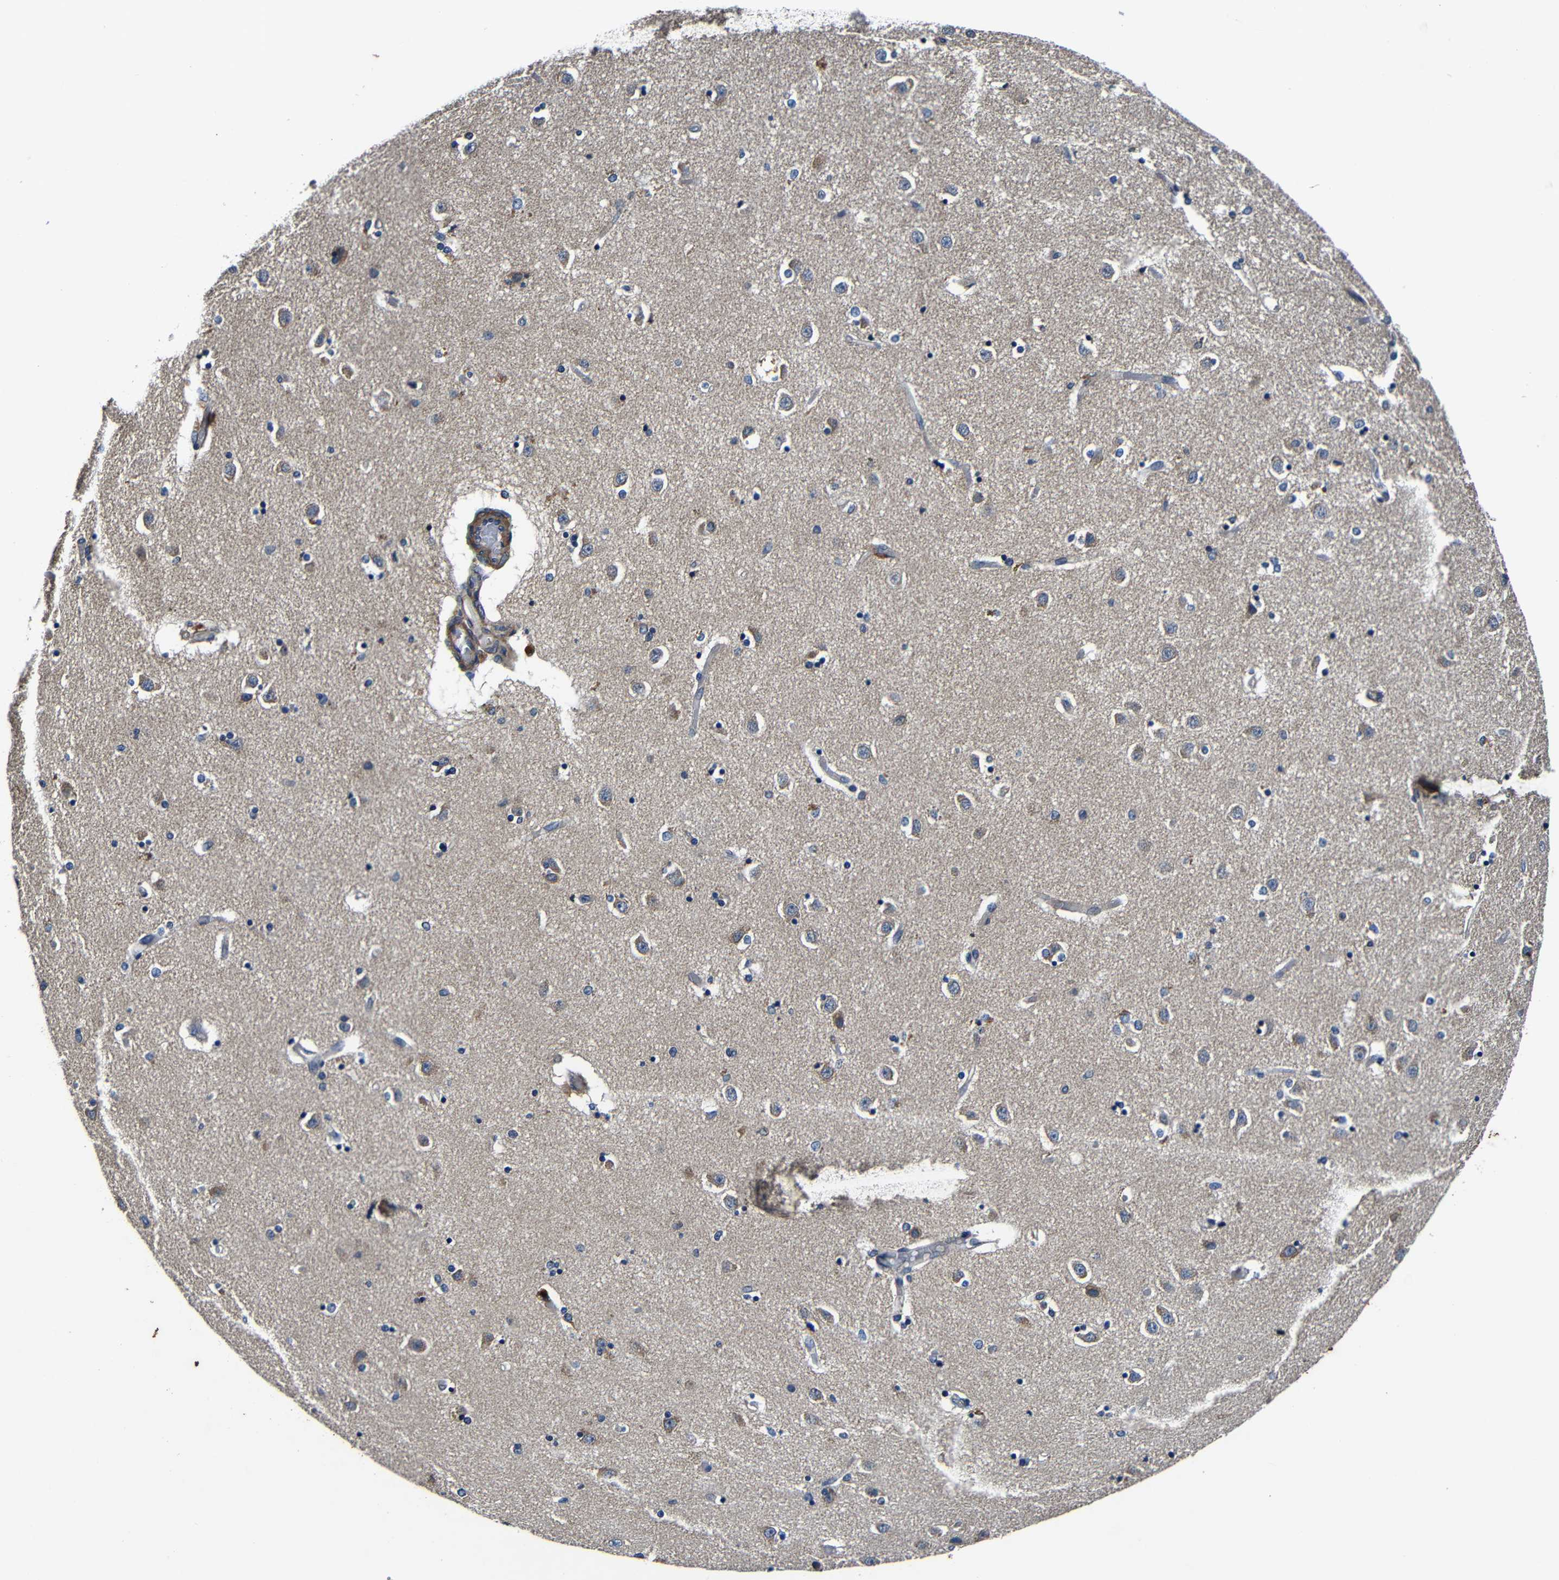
{"staining": {"intensity": "weak", "quantity": "25%-75%", "location": "cytoplasmic/membranous"}, "tissue": "caudate", "cell_type": "Glial cells", "image_type": "normal", "snomed": [{"axis": "morphology", "description": "Normal tissue, NOS"}, {"axis": "topography", "description": "Lateral ventricle wall"}], "caption": "Protein positivity by immunohistochemistry (IHC) exhibits weak cytoplasmic/membranous staining in approximately 25%-75% of glial cells in benign caudate.", "gene": "CNR2", "patient": {"sex": "female", "age": 54}}